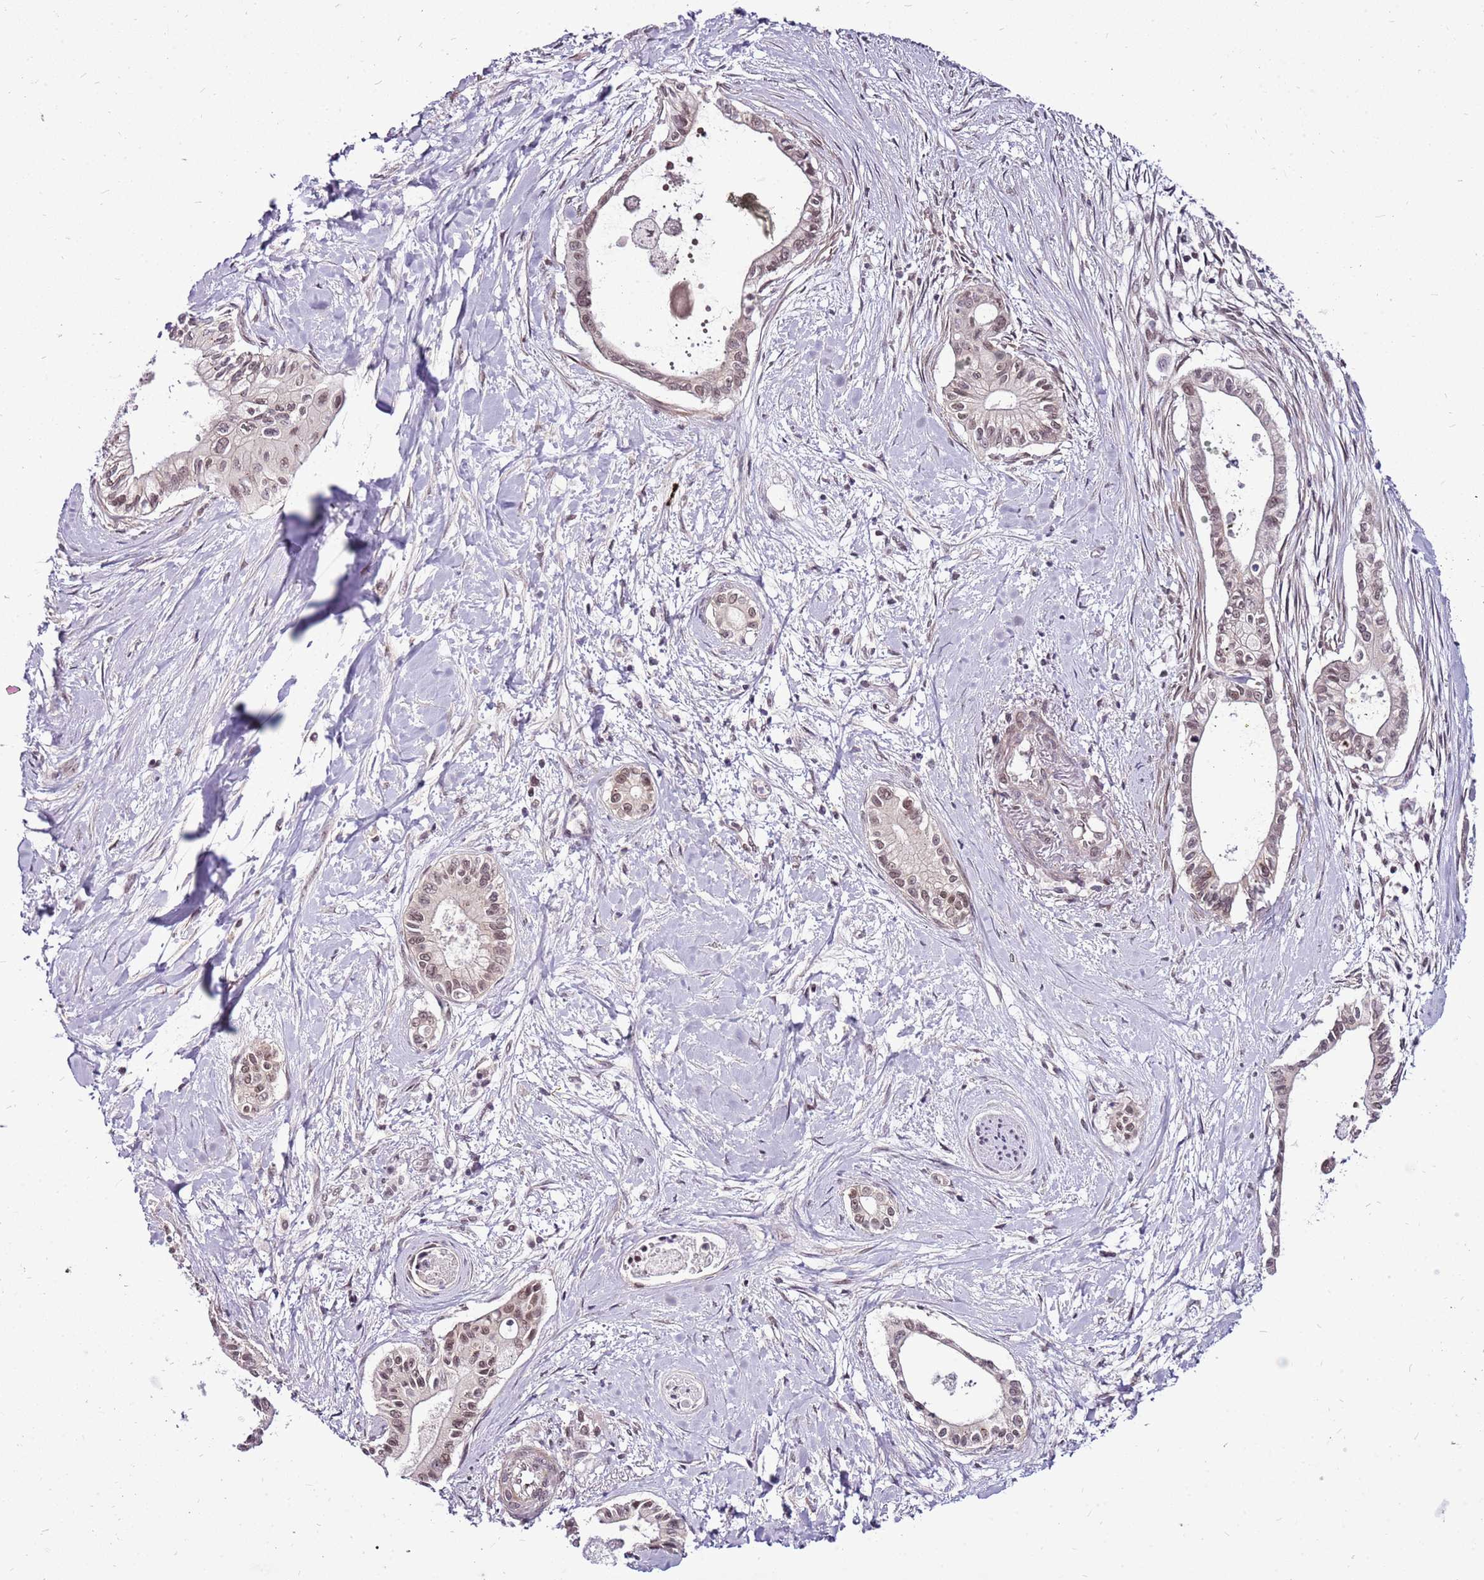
{"staining": {"intensity": "moderate", "quantity": ">75%", "location": "cytoplasmic/membranous,nuclear"}, "tissue": "pancreatic cancer", "cell_type": "Tumor cells", "image_type": "cancer", "snomed": [{"axis": "morphology", "description": "Adenocarcinoma, NOS"}, {"axis": "topography", "description": "Pancreas"}], "caption": "Pancreatic adenocarcinoma stained with a brown dye shows moderate cytoplasmic/membranous and nuclear positive expression in about >75% of tumor cells.", "gene": "CCDC166", "patient": {"sex": "male", "age": 78}}